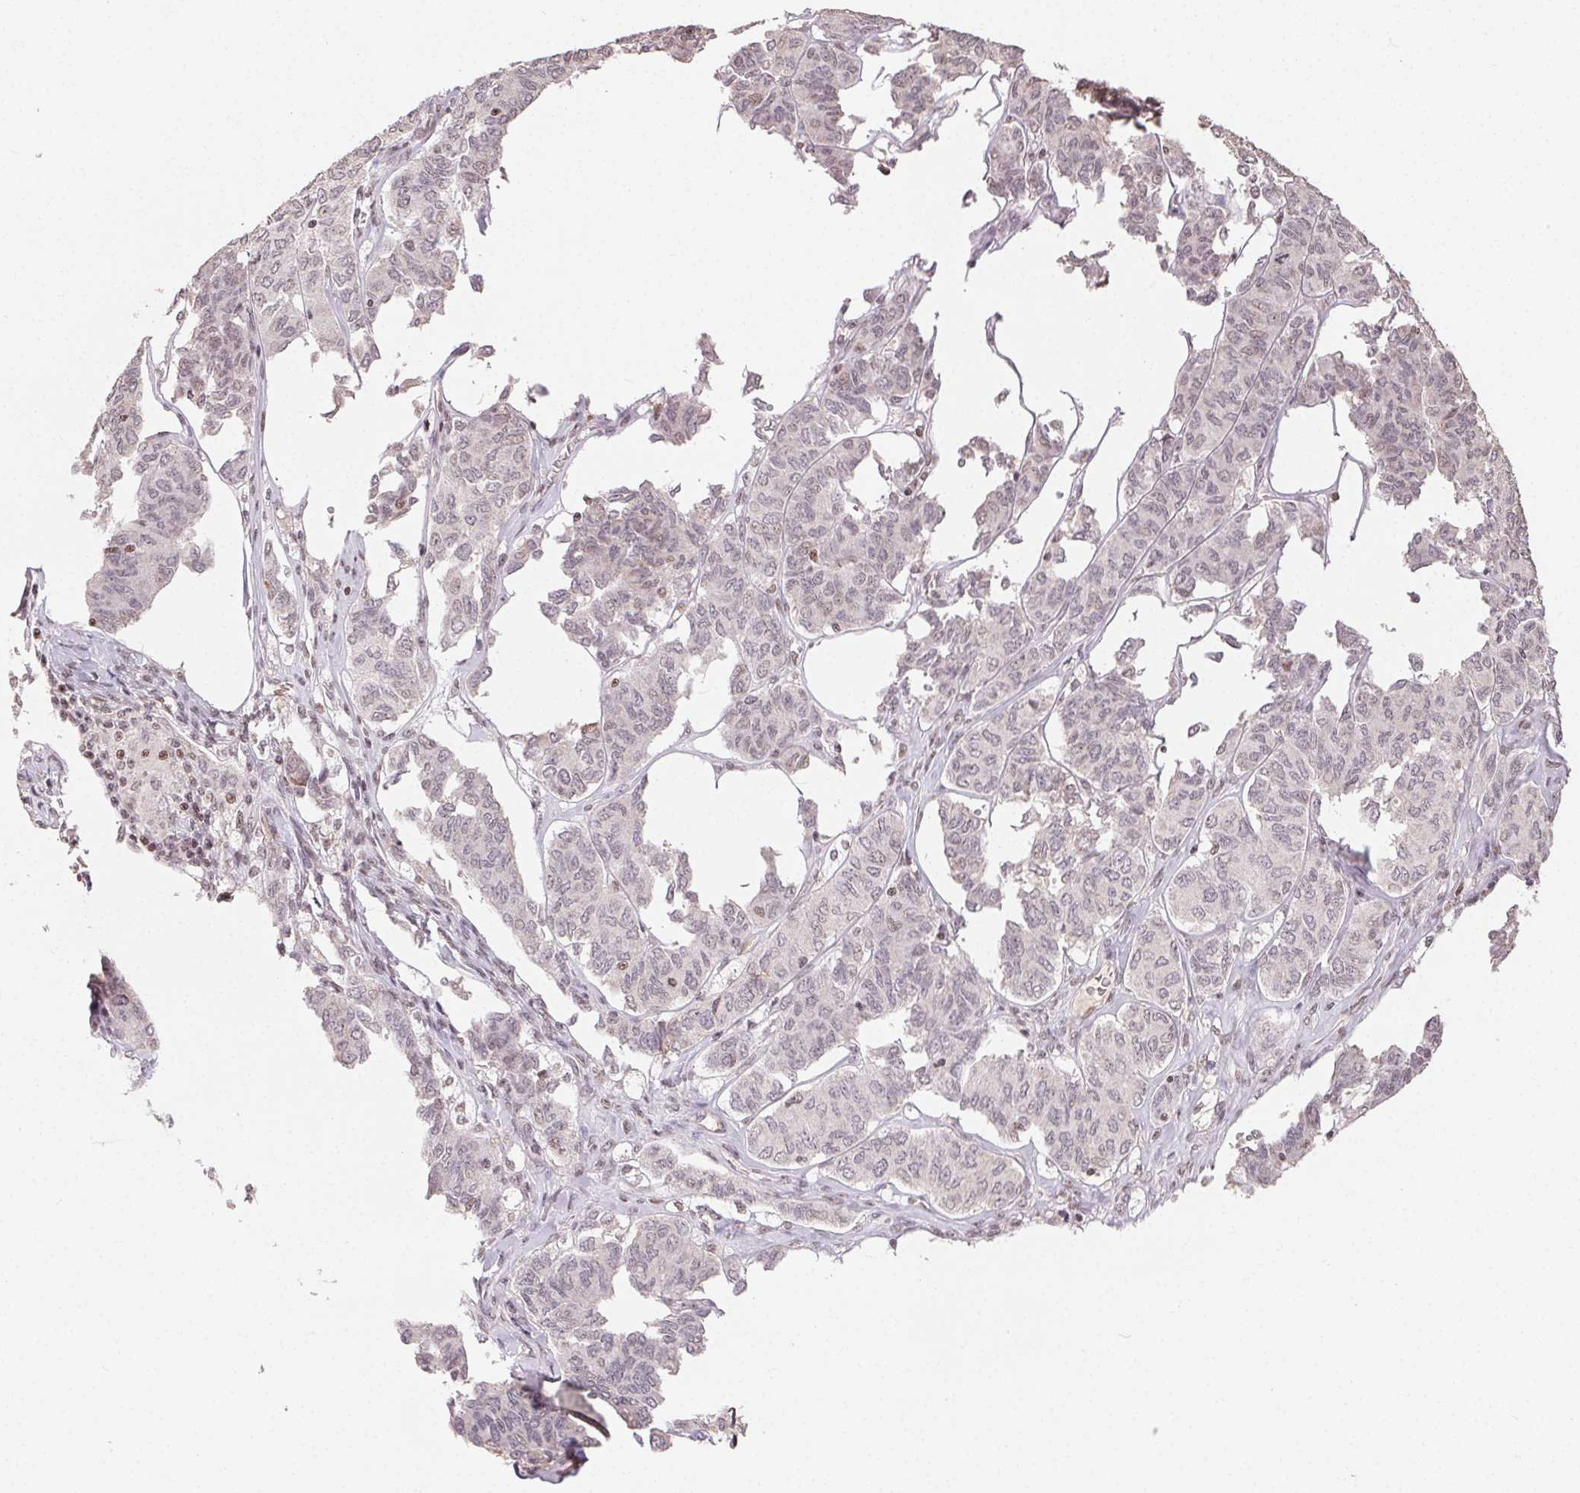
{"staining": {"intensity": "negative", "quantity": "none", "location": "none"}, "tissue": "ovarian cancer", "cell_type": "Tumor cells", "image_type": "cancer", "snomed": [{"axis": "morphology", "description": "Carcinoma, endometroid"}, {"axis": "topography", "description": "Ovary"}], "caption": "Immunohistochemical staining of human endometroid carcinoma (ovarian) displays no significant positivity in tumor cells. (Brightfield microscopy of DAB (3,3'-diaminobenzidine) immunohistochemistry at high magnification).", "gene": "MAPKAPK2", "patient": {"sex": "female", "age": 80}}